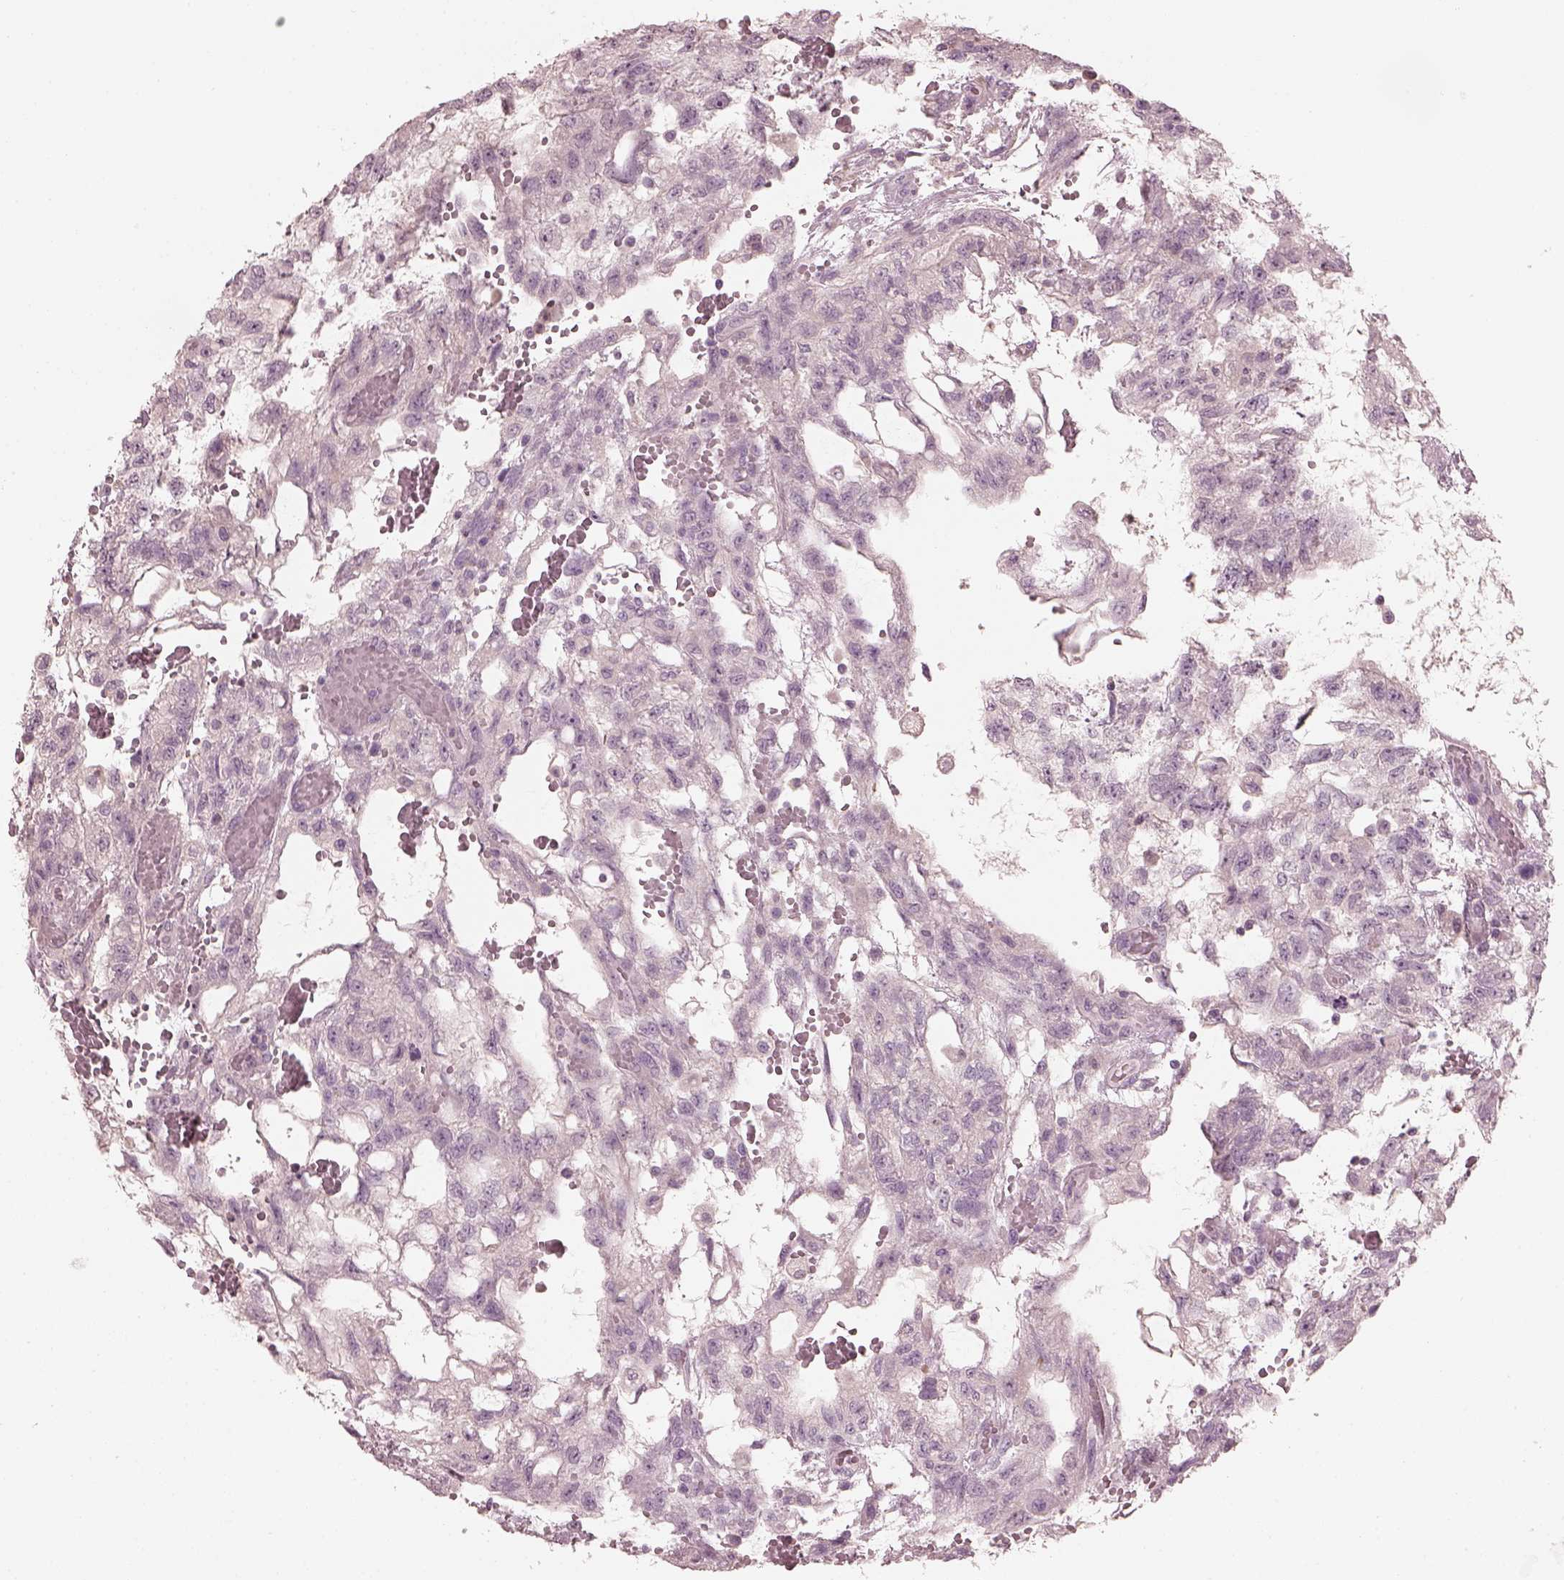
{"staining": {"intensity": "negative", "quantity": "none", "location": "none"}, "tissue": "testis cancer", "cell_type": "Tumor cells", "image_type": "cancer", "snomed": [{"axis": "morphology", "description": "Carcinoma, Embryonal, NOS"}, {"axis": "topography", "description": "Testis"}], "caption": "Tumor cells are negative for brown protein staining in embryonal carcinoma (testis).", "gene": "OPTC", "patient": {"sex": "male", "age": 32}}